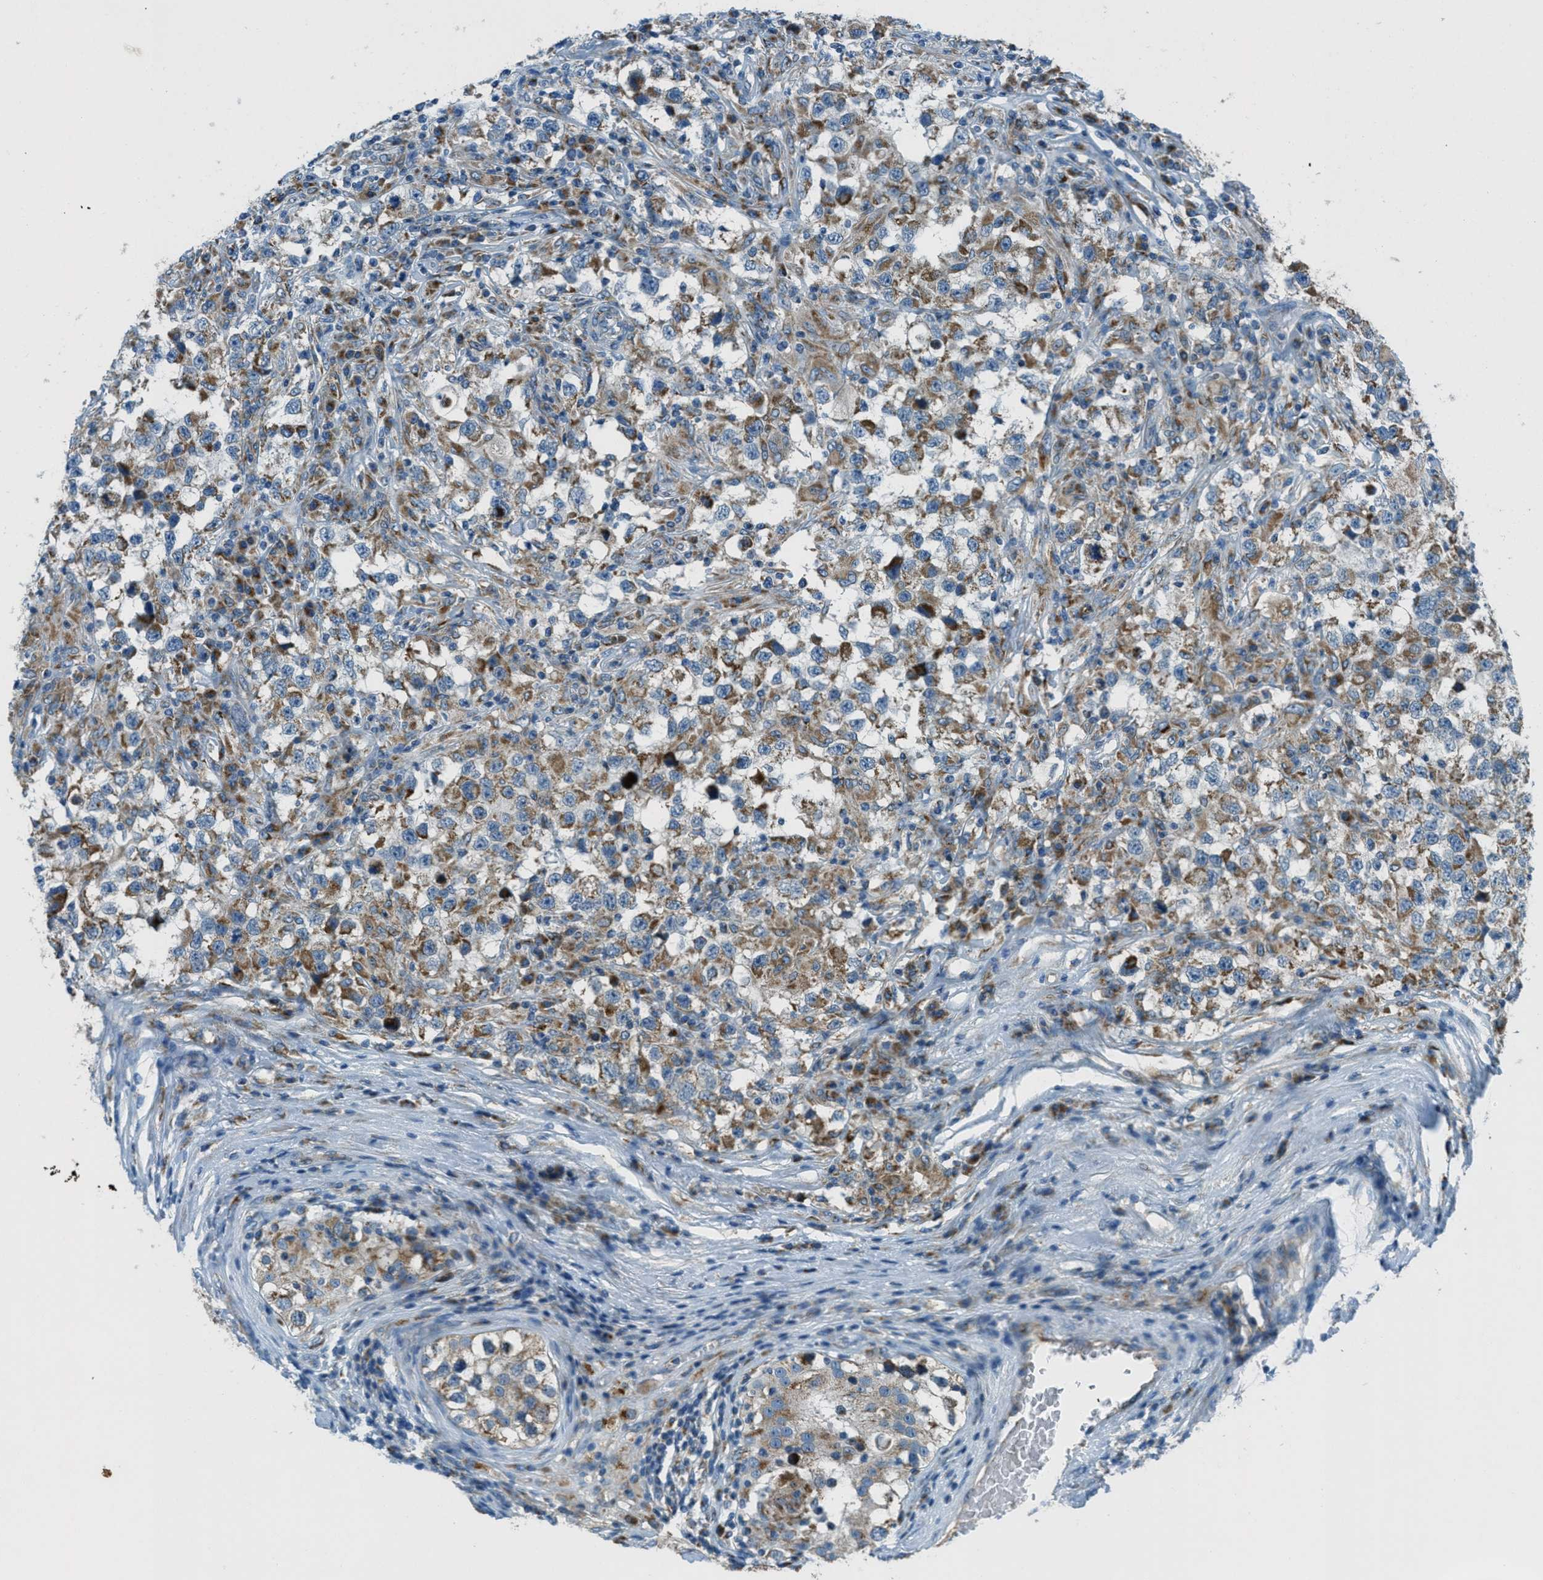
{"staining": {"intensity": "moderate", "quantity": ">75%", "location": "cytoplasmic/membranous"}, "tissue": "testis cancer", "cell_type": "Tumor cells", "image_type": "cancer", "snomed": [{"axis": "morphology", "description": "Carcinoma, Embryonal, NOS"}, {"axis": "topography", "description": "Testis"}], "caption": "Testis embryonal carcinoma stained with IHC demonstrates moderate cytoplasmic/membranous positivity in about >75% of tumor cells. (brown staining indicates protein expression, while blue staining denotes nuclei).", "gene": "BCKDK", "patient": {"sex": "male", "age": 21}}